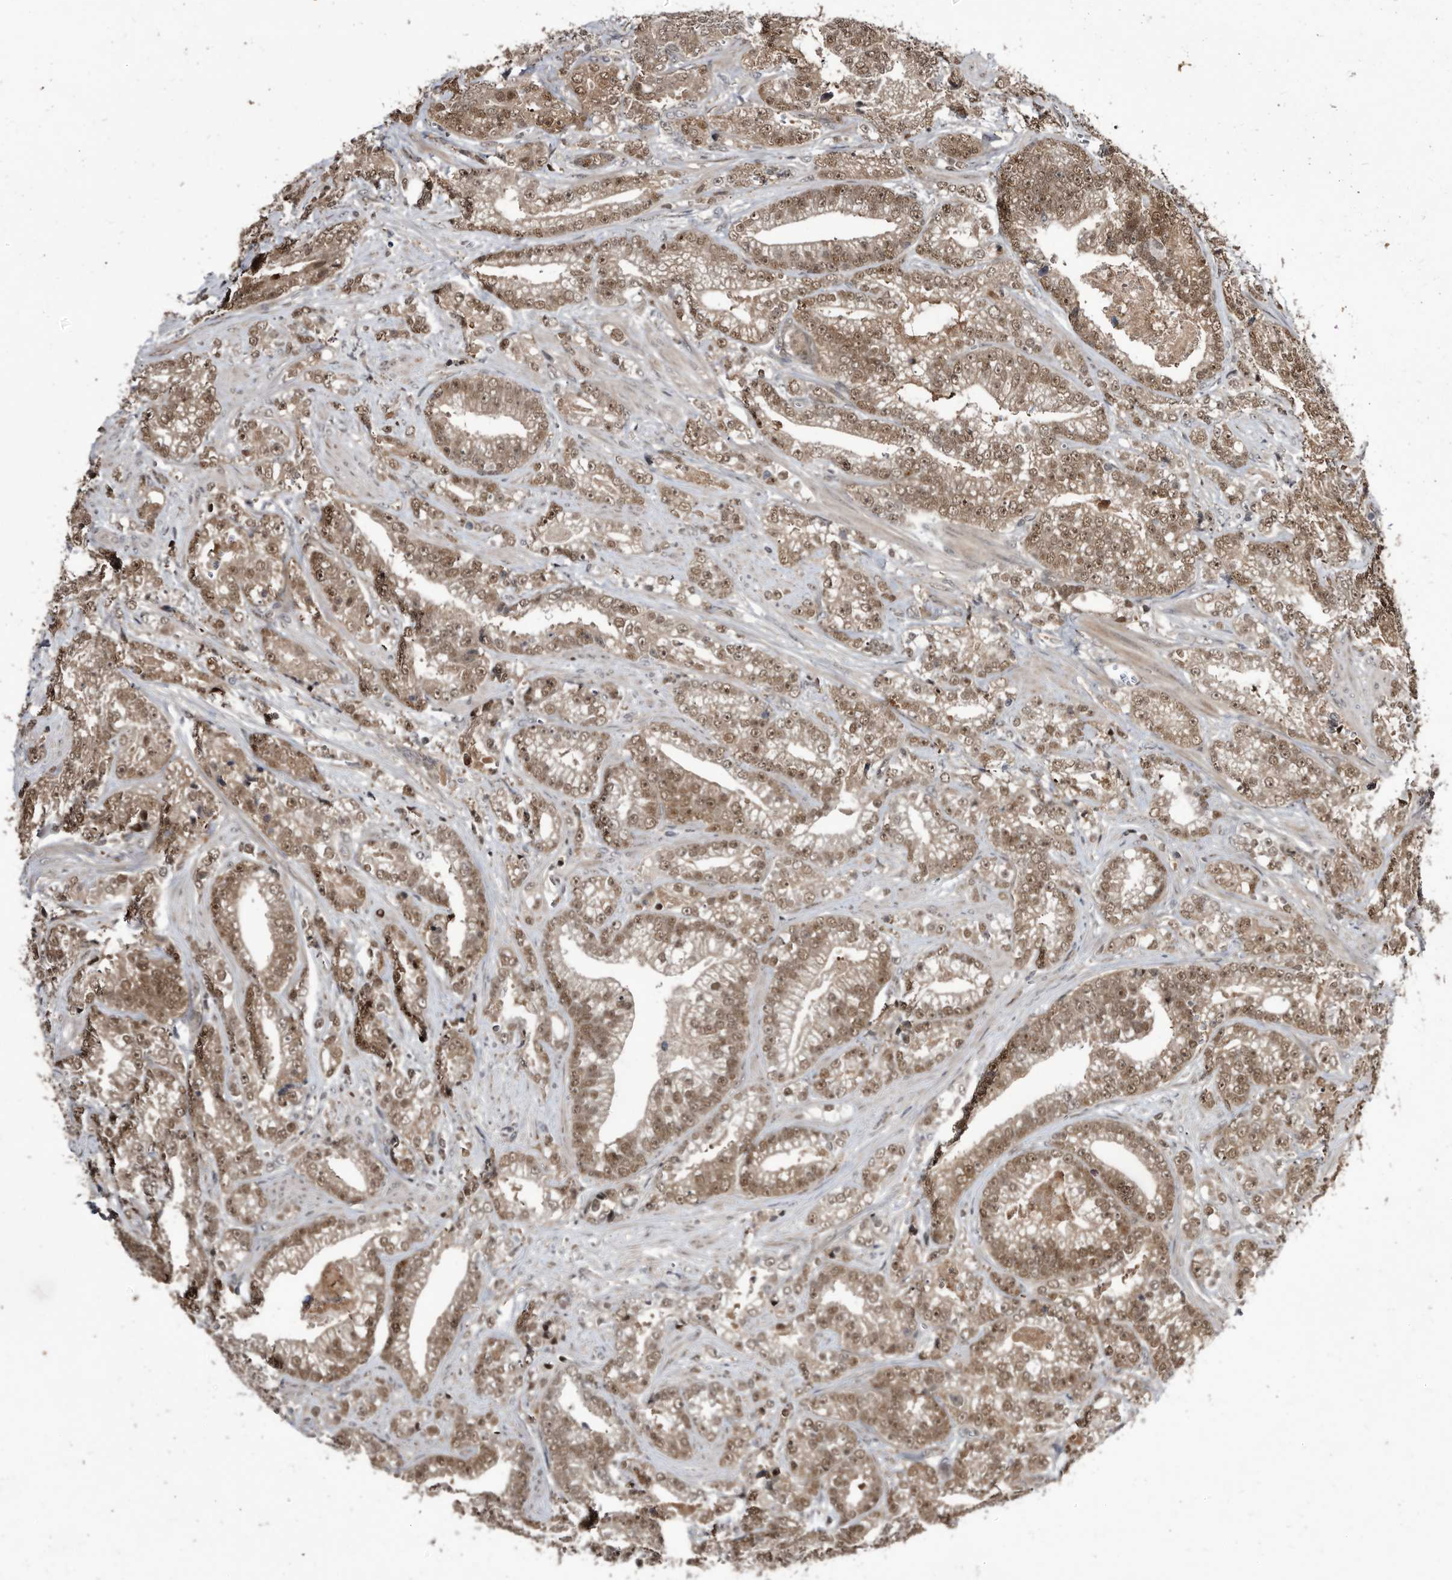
{"staining": {"intensity": "moderate", "quantity": ">75%", "location": "cytoplasmic/membranous,nuclear"}, "tissue": "prostate cancer", "cell_type": "Tumor cells", "image_type": "cancer", "snomed": [{"axis": "morphology", "description": "Adenocarcinoma, High grade"}, {"axis": "topography", "description": "Prostate and seminal vesicle, NOS"}], "caption": "Immunohistochemical staining of prostate adenocarcinoma (high-grade) displays medium levels of moderate cytoplasmic/membranous and nuclear expression in approximately >75% of tumor cells. The protein of interest is stained brown, and the nuclei are stained in blue (DAB (3,3'-diaminobenzidine) IHC with brightfield microscopy, high magnification).", "gene": "RAD23B", "patient": {"sex": "male", "age": 67}}